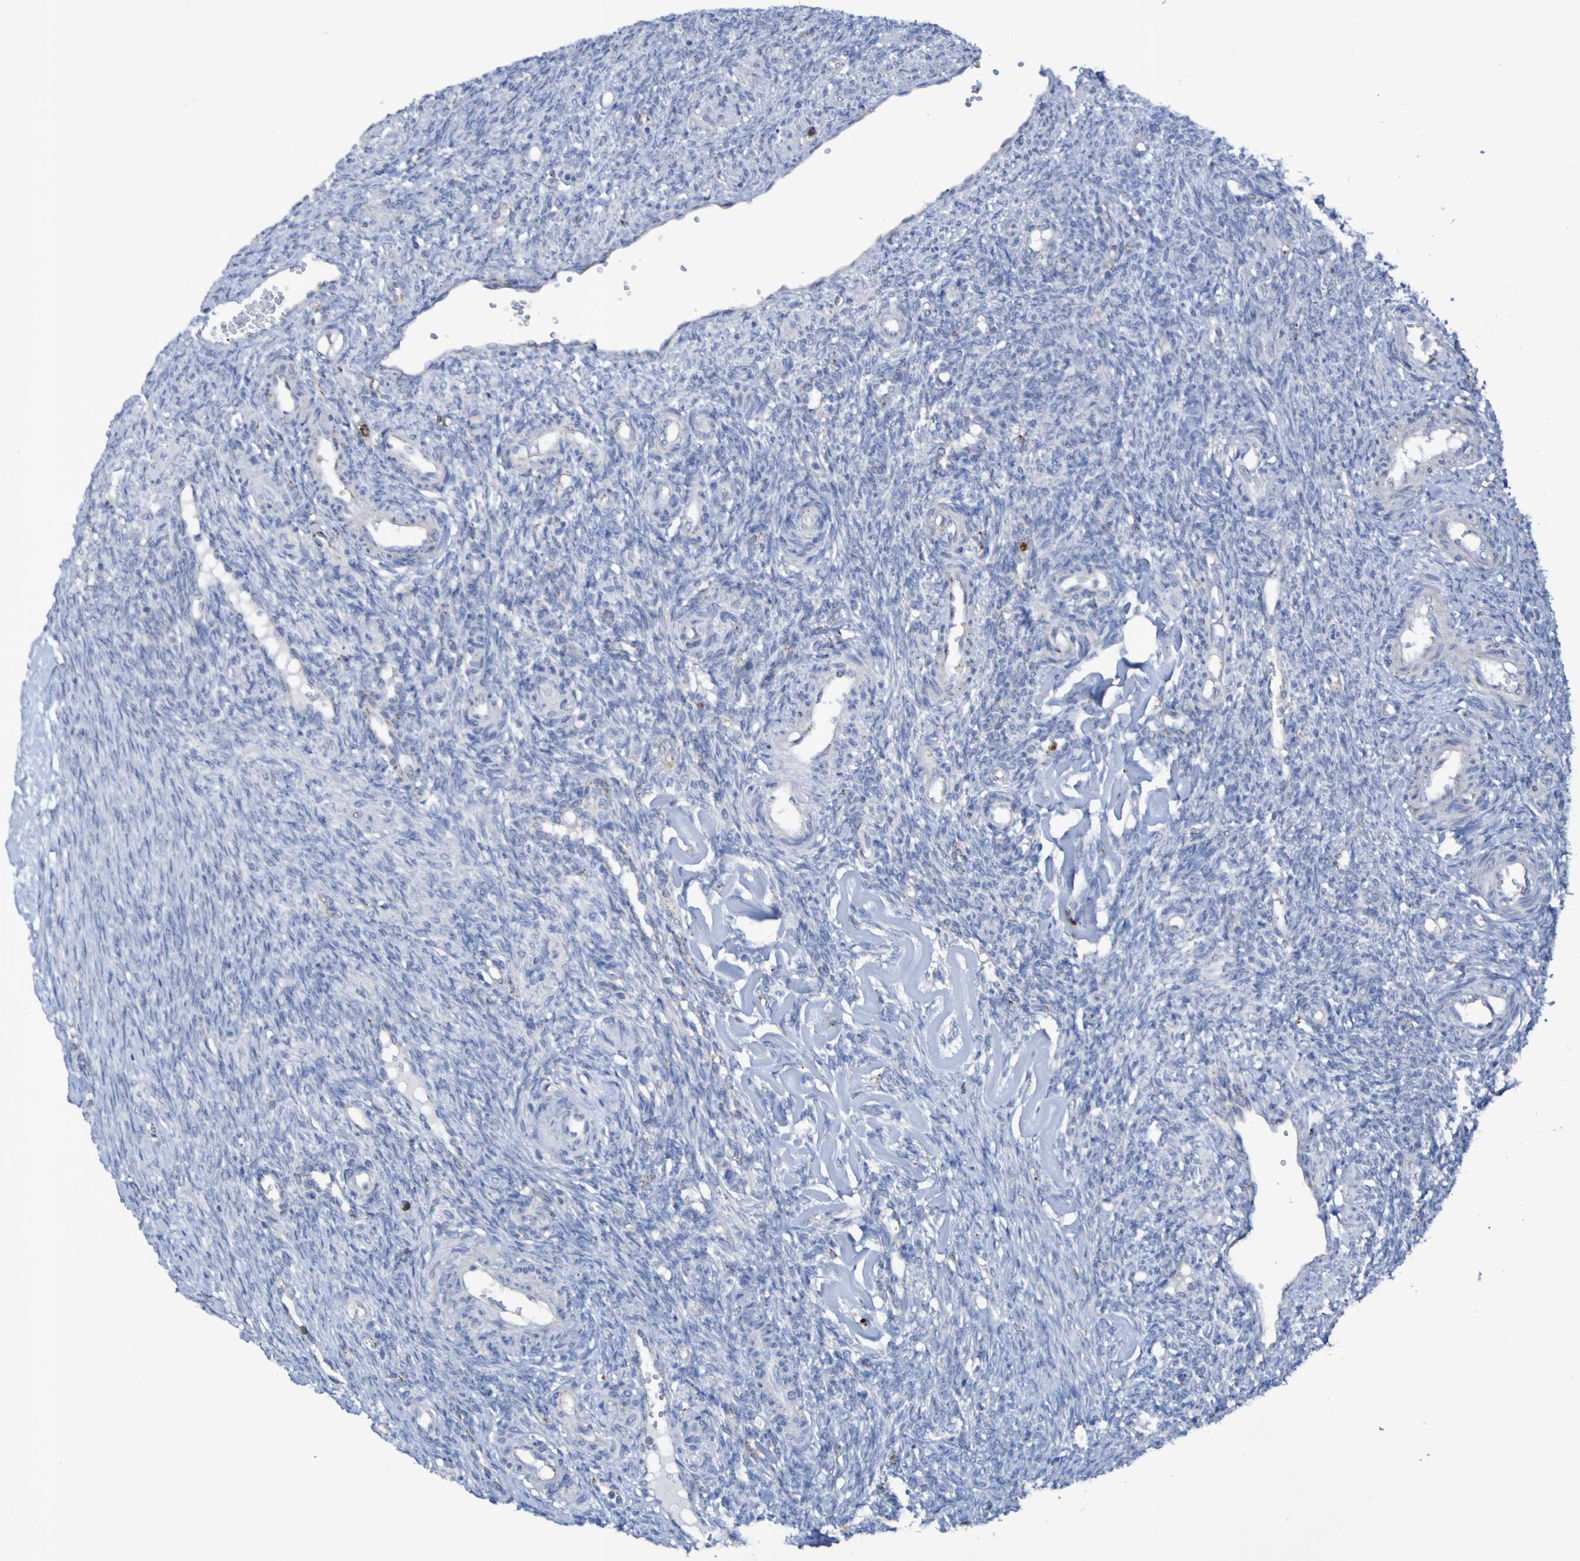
{"staining": {"intensity": "weak", "quantity": "<25%", "location": "cytoplasmic/membranous"}, "tissue": "ovary", "cell_type": "Ovarian stroma cells", "image_type": "normal", "snomed": [{"axis": "morphology", "description": "Normal tissue, NOS"}, {"axis": "topography", "description": "Ovary"}], "caption": "Ovary stained for a protein using IHC demonstrates no positivity ovarian stroma cells.", "gene": "TPH1", "patient": {"sex": "female", "age": 41}}